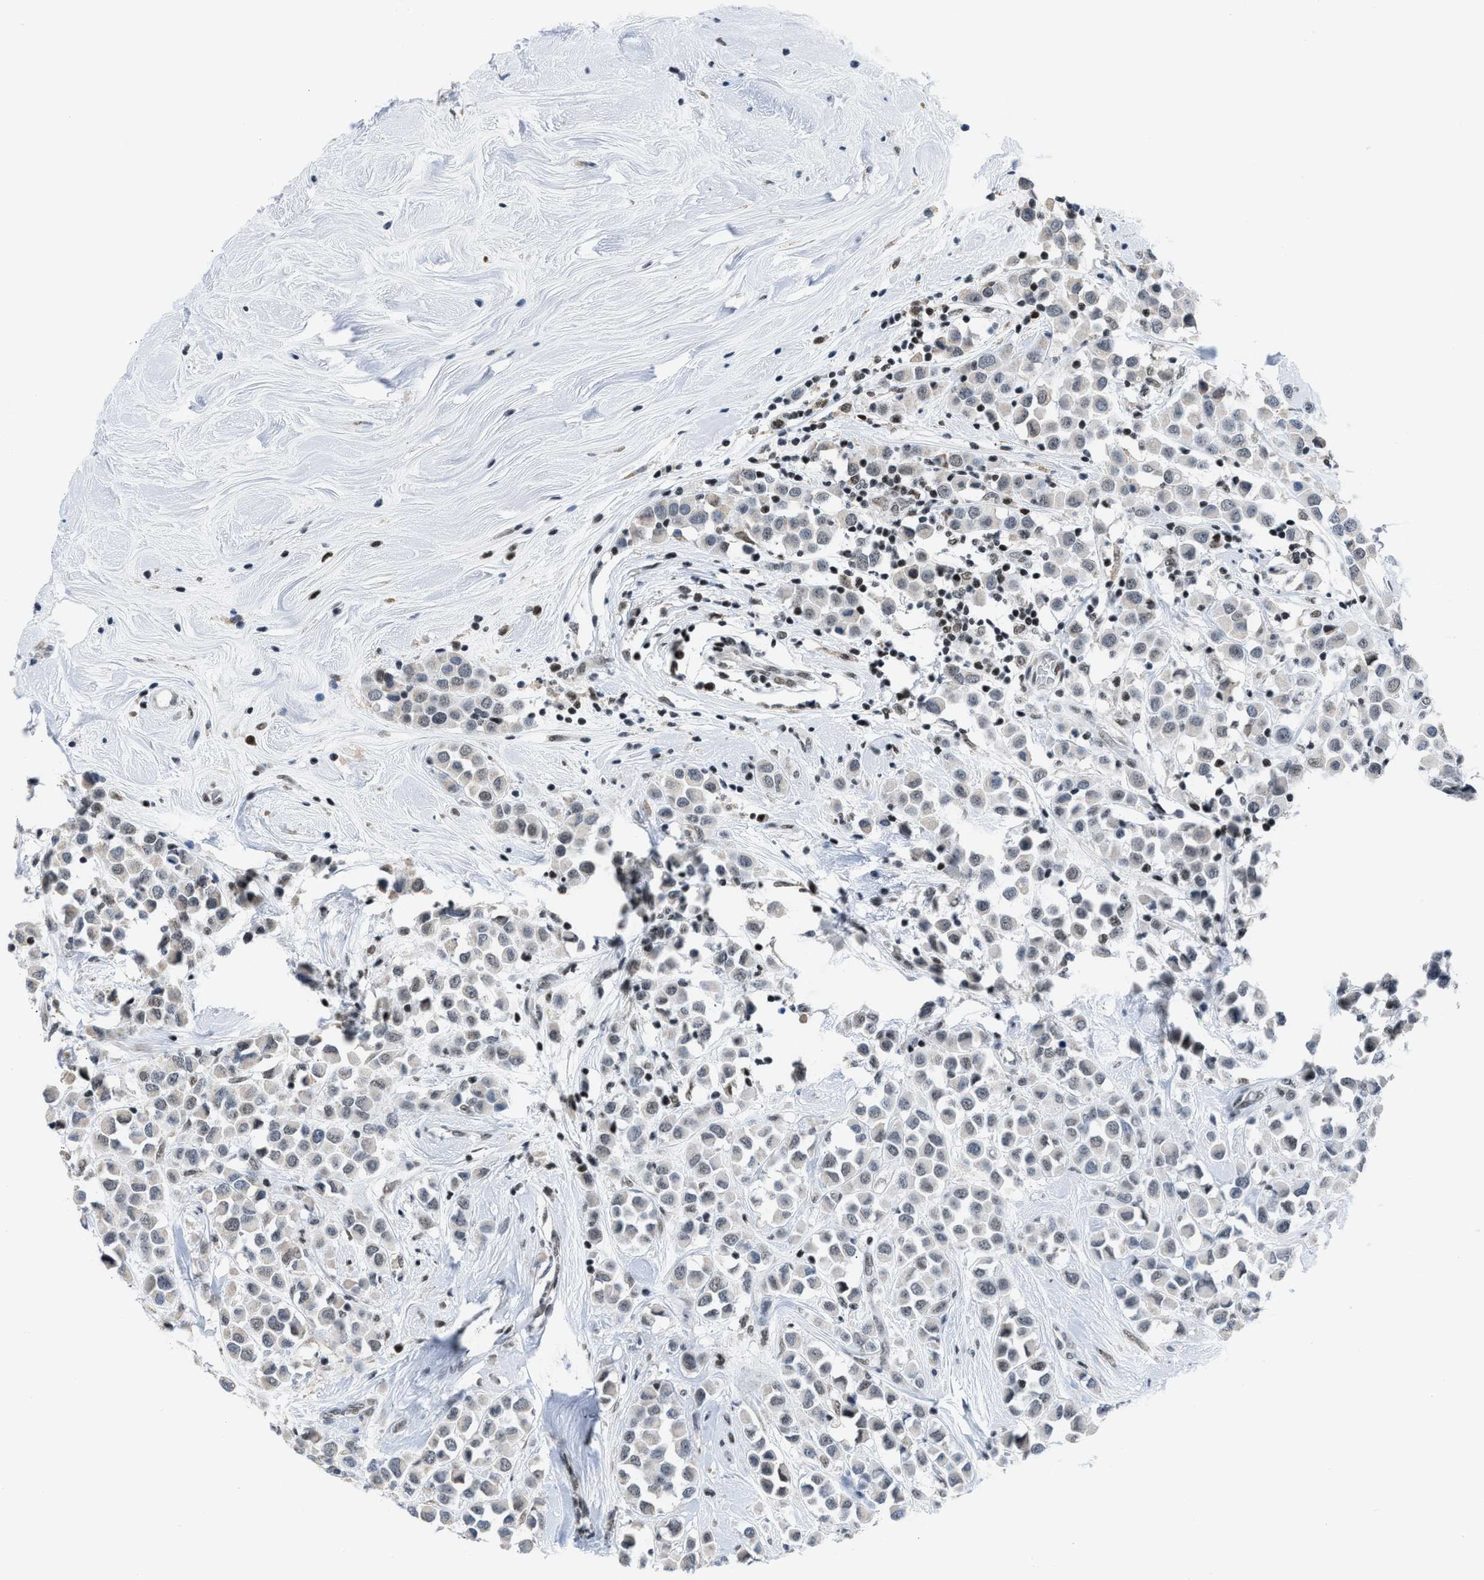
{"staining": {"intensity": "weak", "quantity": "<25%", "location": "nuclear"}, "tissue": "breast cancer", "cell_type": "Tumor cells", "image_type": "cancer", "snomed": [{"axis": "morphology", "description": "Duct carcinoma"}, {"axis": "topography", "description": "Breast"}], "caption": "There is no significant expression in tumor cells of breast infiltrating ductal carcinoma.", "gene": "TERF2IP", "patient": {"sex": "female", "age": 61}}